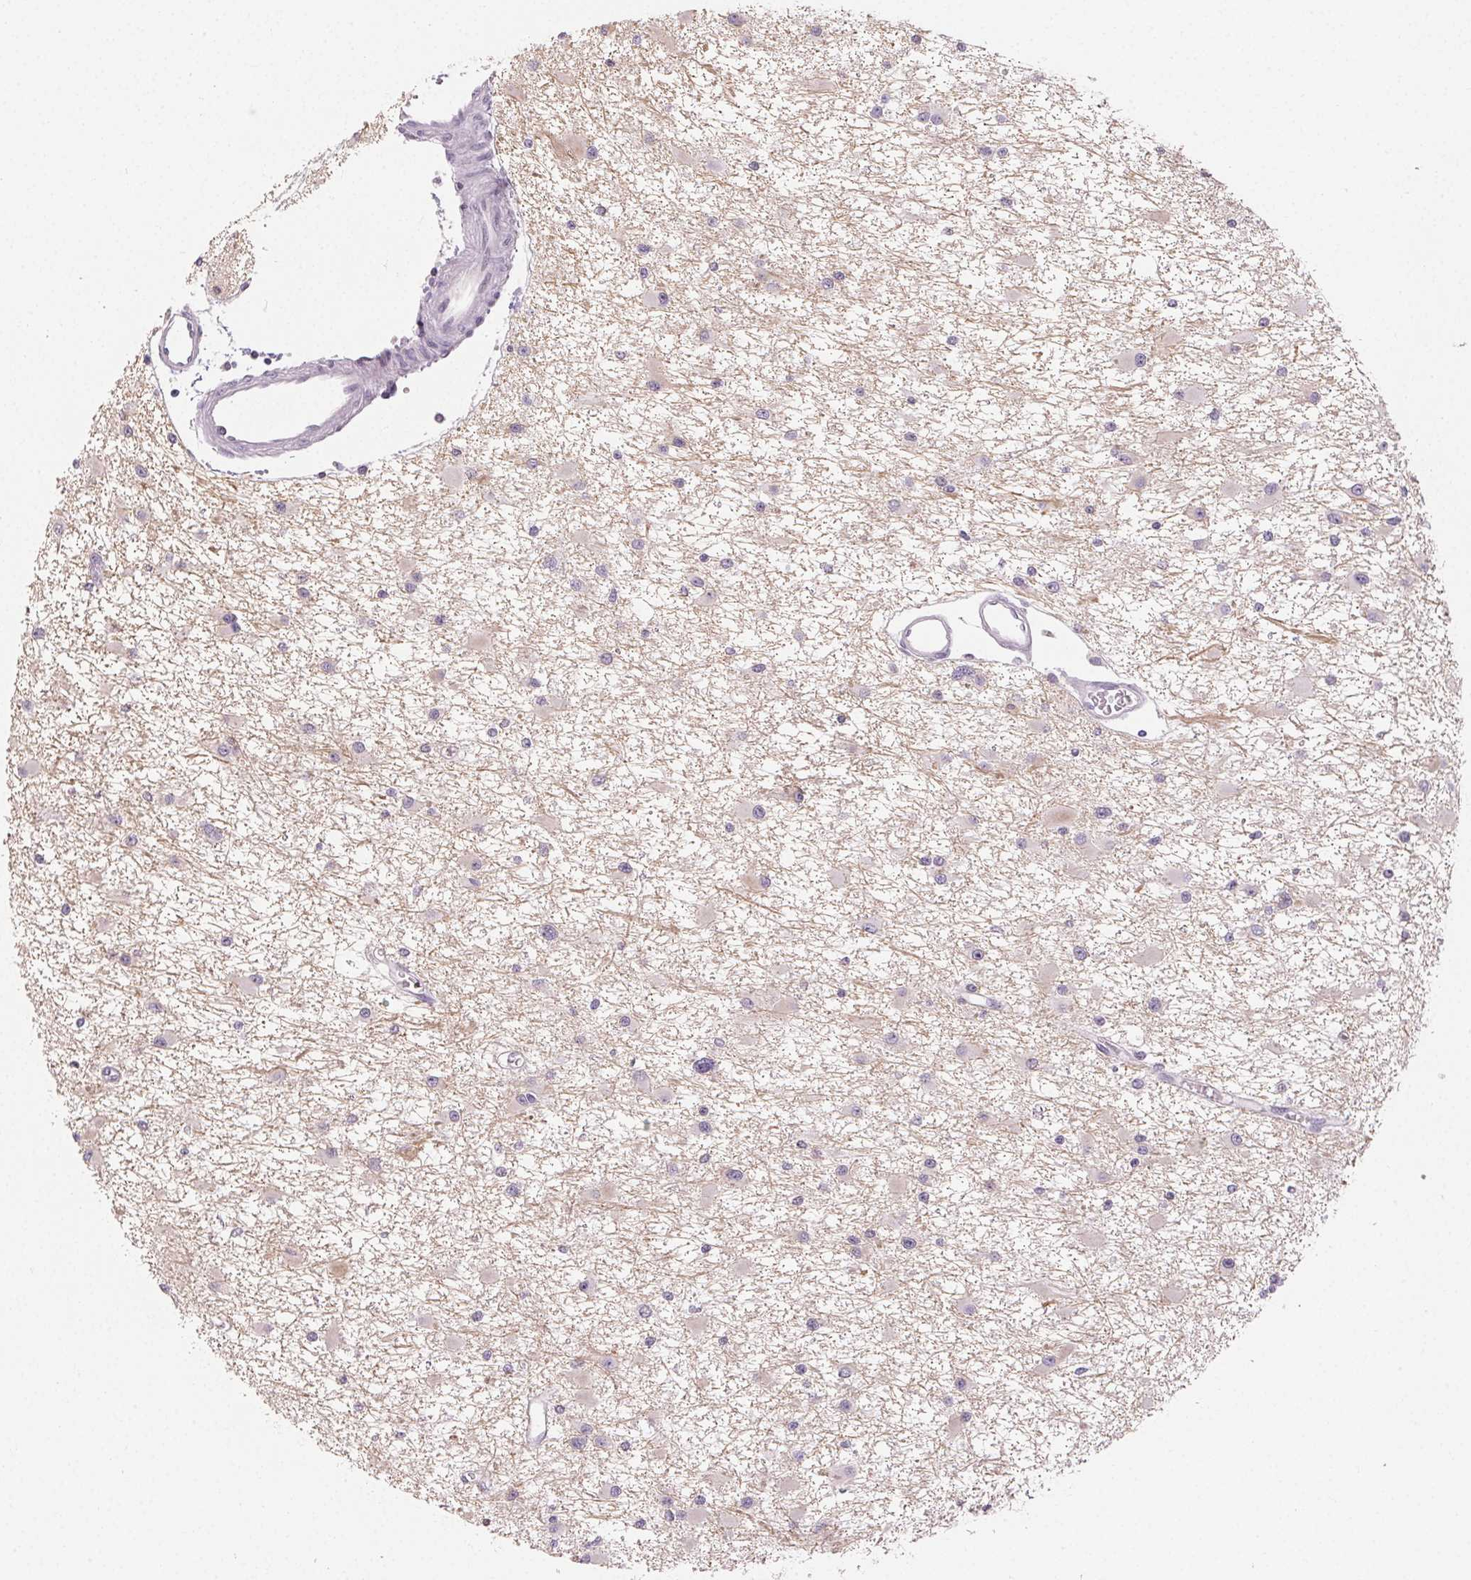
{"staining": {"intensity": "negative", "quantity": "none", "location": "none"}, "tissue": "glioma", "cell_type": "Tumor cells", "image_type": "cancer", "snomed": [{"axis": "morphology", "description": "Glioma, malignant, High grade"}, {"axis": "topography", "description": "Brain"}], "caption": "DAB immunohistochemical staining of human high-grade glioma (malignant) demonstrates no significant positivity in tumor cells.", "gene": "SFTPD", "patient": {"sex": "male", "age": 54}}